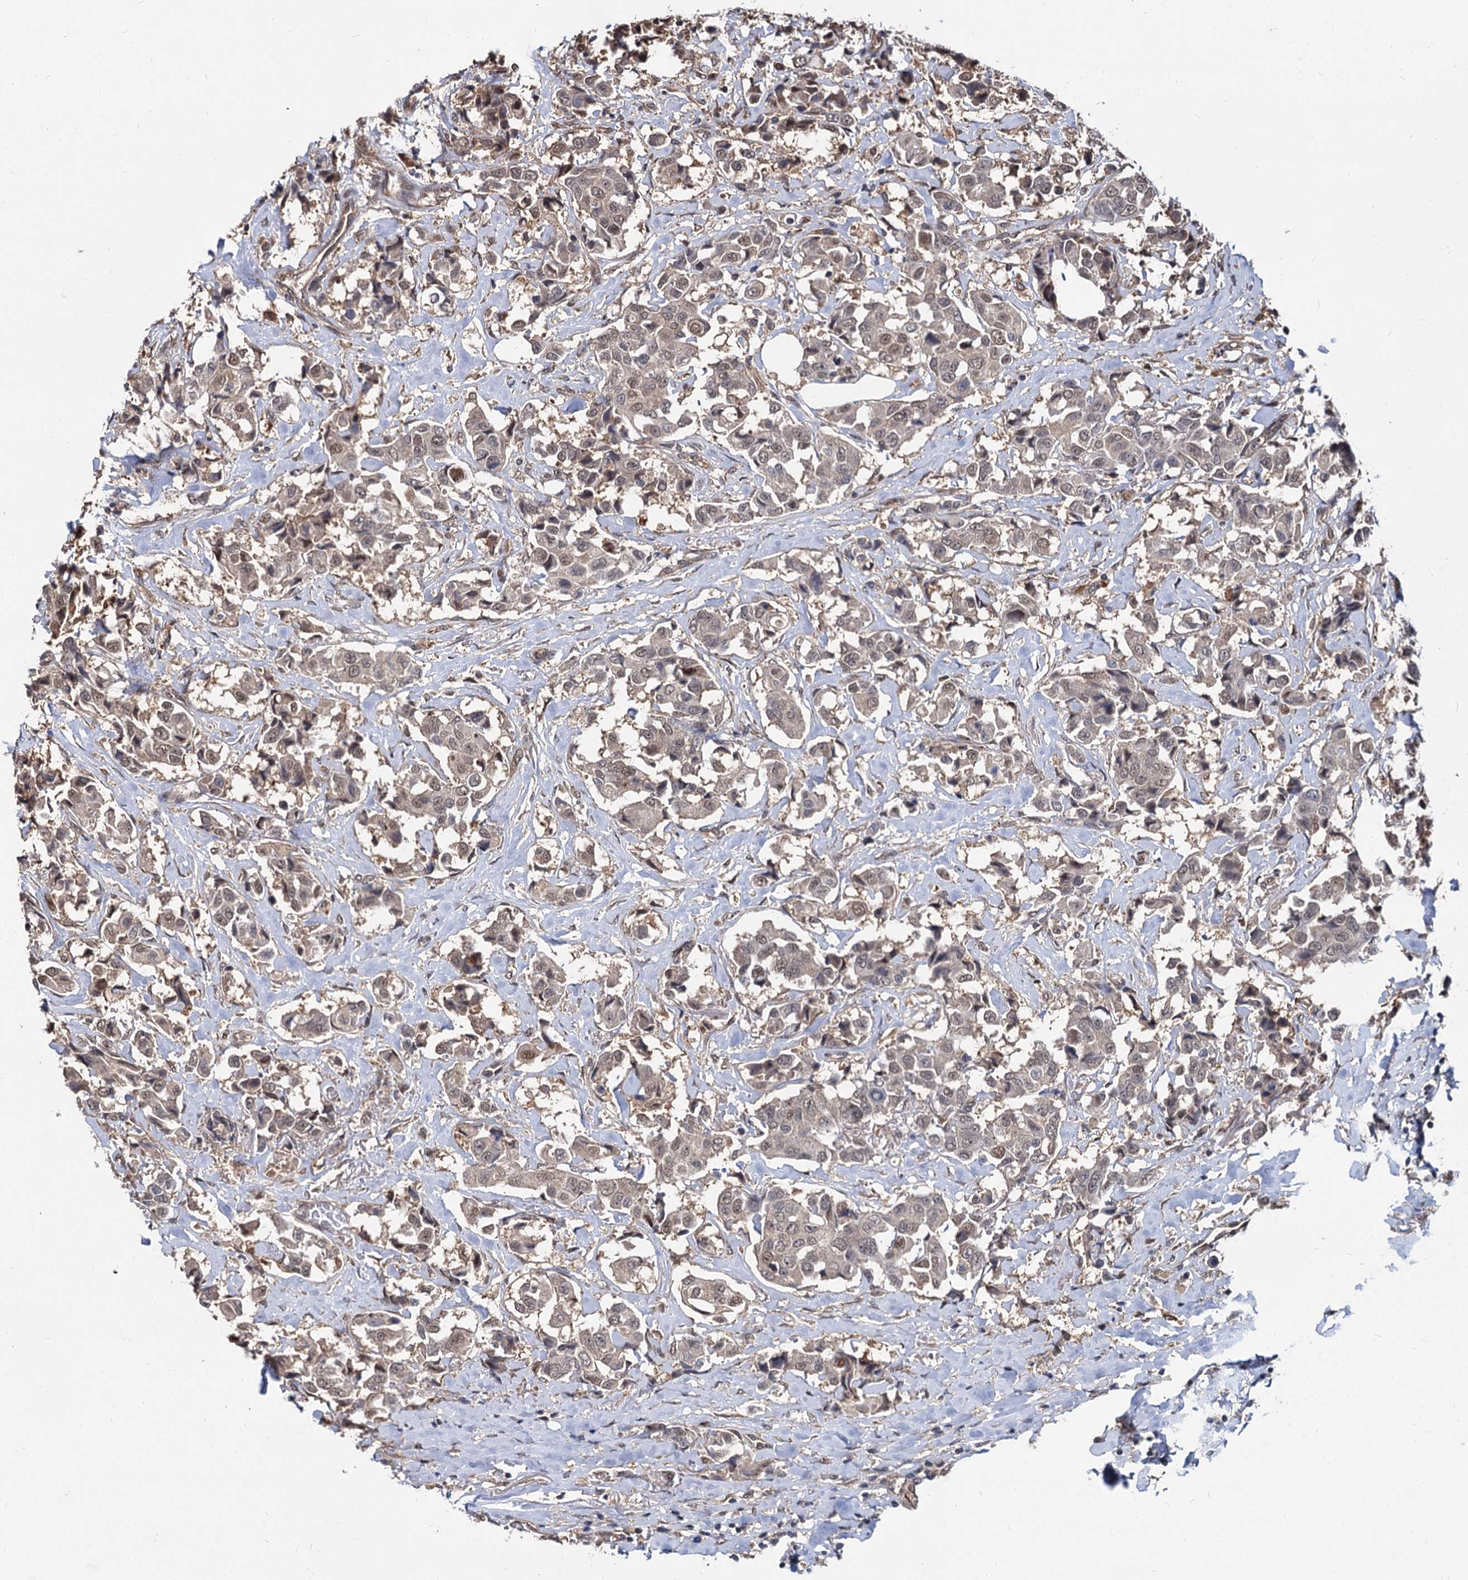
{"staining": {"intensity": "weak", "quantity": "25%-75%", "location": "nuclear"}, "tissue": "breast cancer", "cell_type": "Tumor cells", "image_type": "cancer", "snomed": [{"axis": "morphology", "description": "Duct carcinoma"}, {"axis": "topography", "description": "Breast"}], "caption": "Weak nuclear staining for a protein is identified in about 25%-75% of tumor cells of intraductal carcinoma (breast) using immunohistochemistry.", "gene": "PSMD4", "patient": {"sex": "female", "age": 80}}